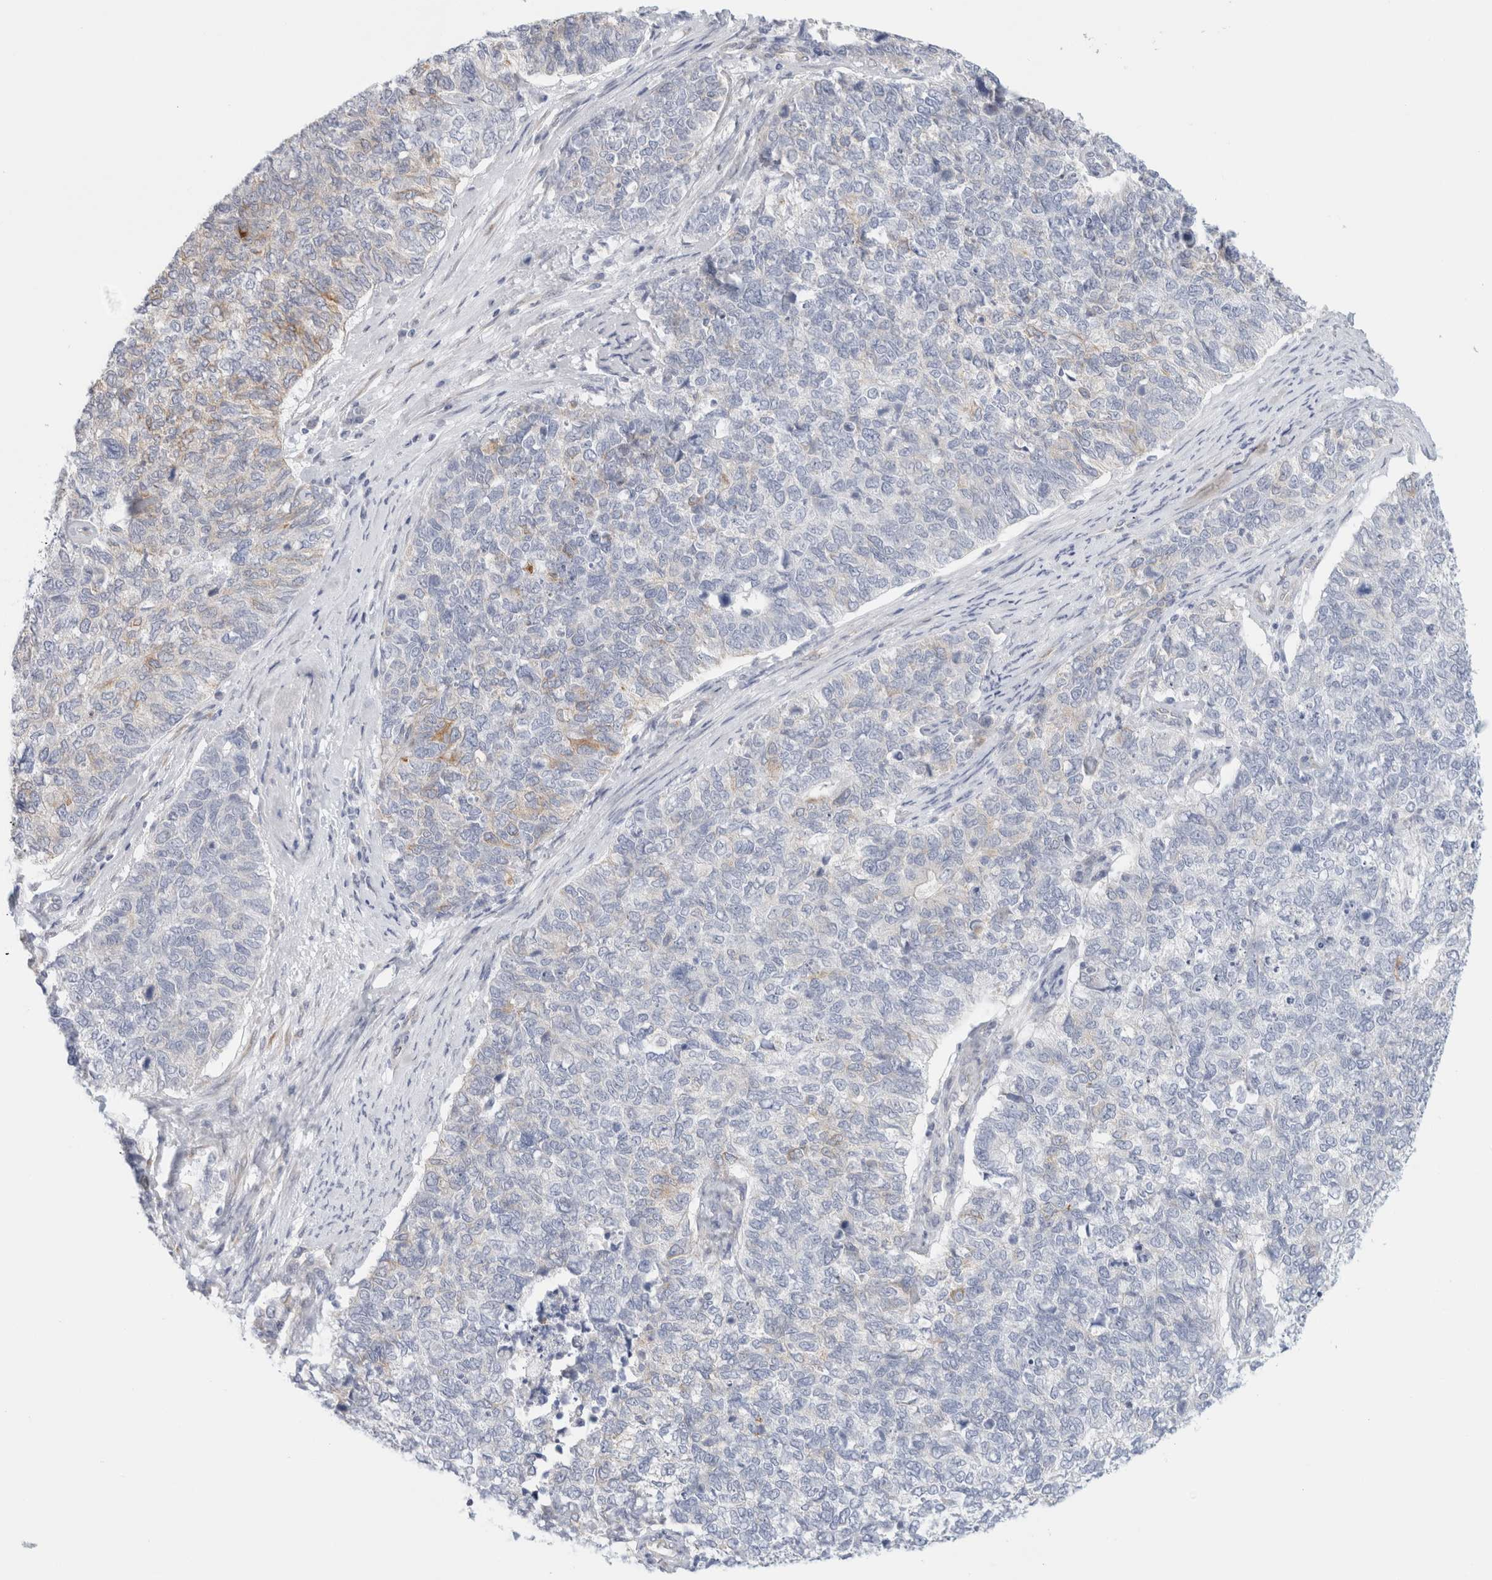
{"staining": {"intensity": "weak", "quantity": "<25%", "location": "cytoplasmic/membranous"}, "tissue": "cervical cancer", "cell_type": "Tumor cells", "image_type": "cancer", "snomed": [{"axis": "morphology", "description": "Squamous cell carcinoma, NOS"}, {"axis": "topography", "description": "Cervix"}], "caption": "Tumor cells show no significant staining in cervical squamous cell carcinoma.", "gene": "RTN4", "patient": {"sex": "female", "age": 63}}